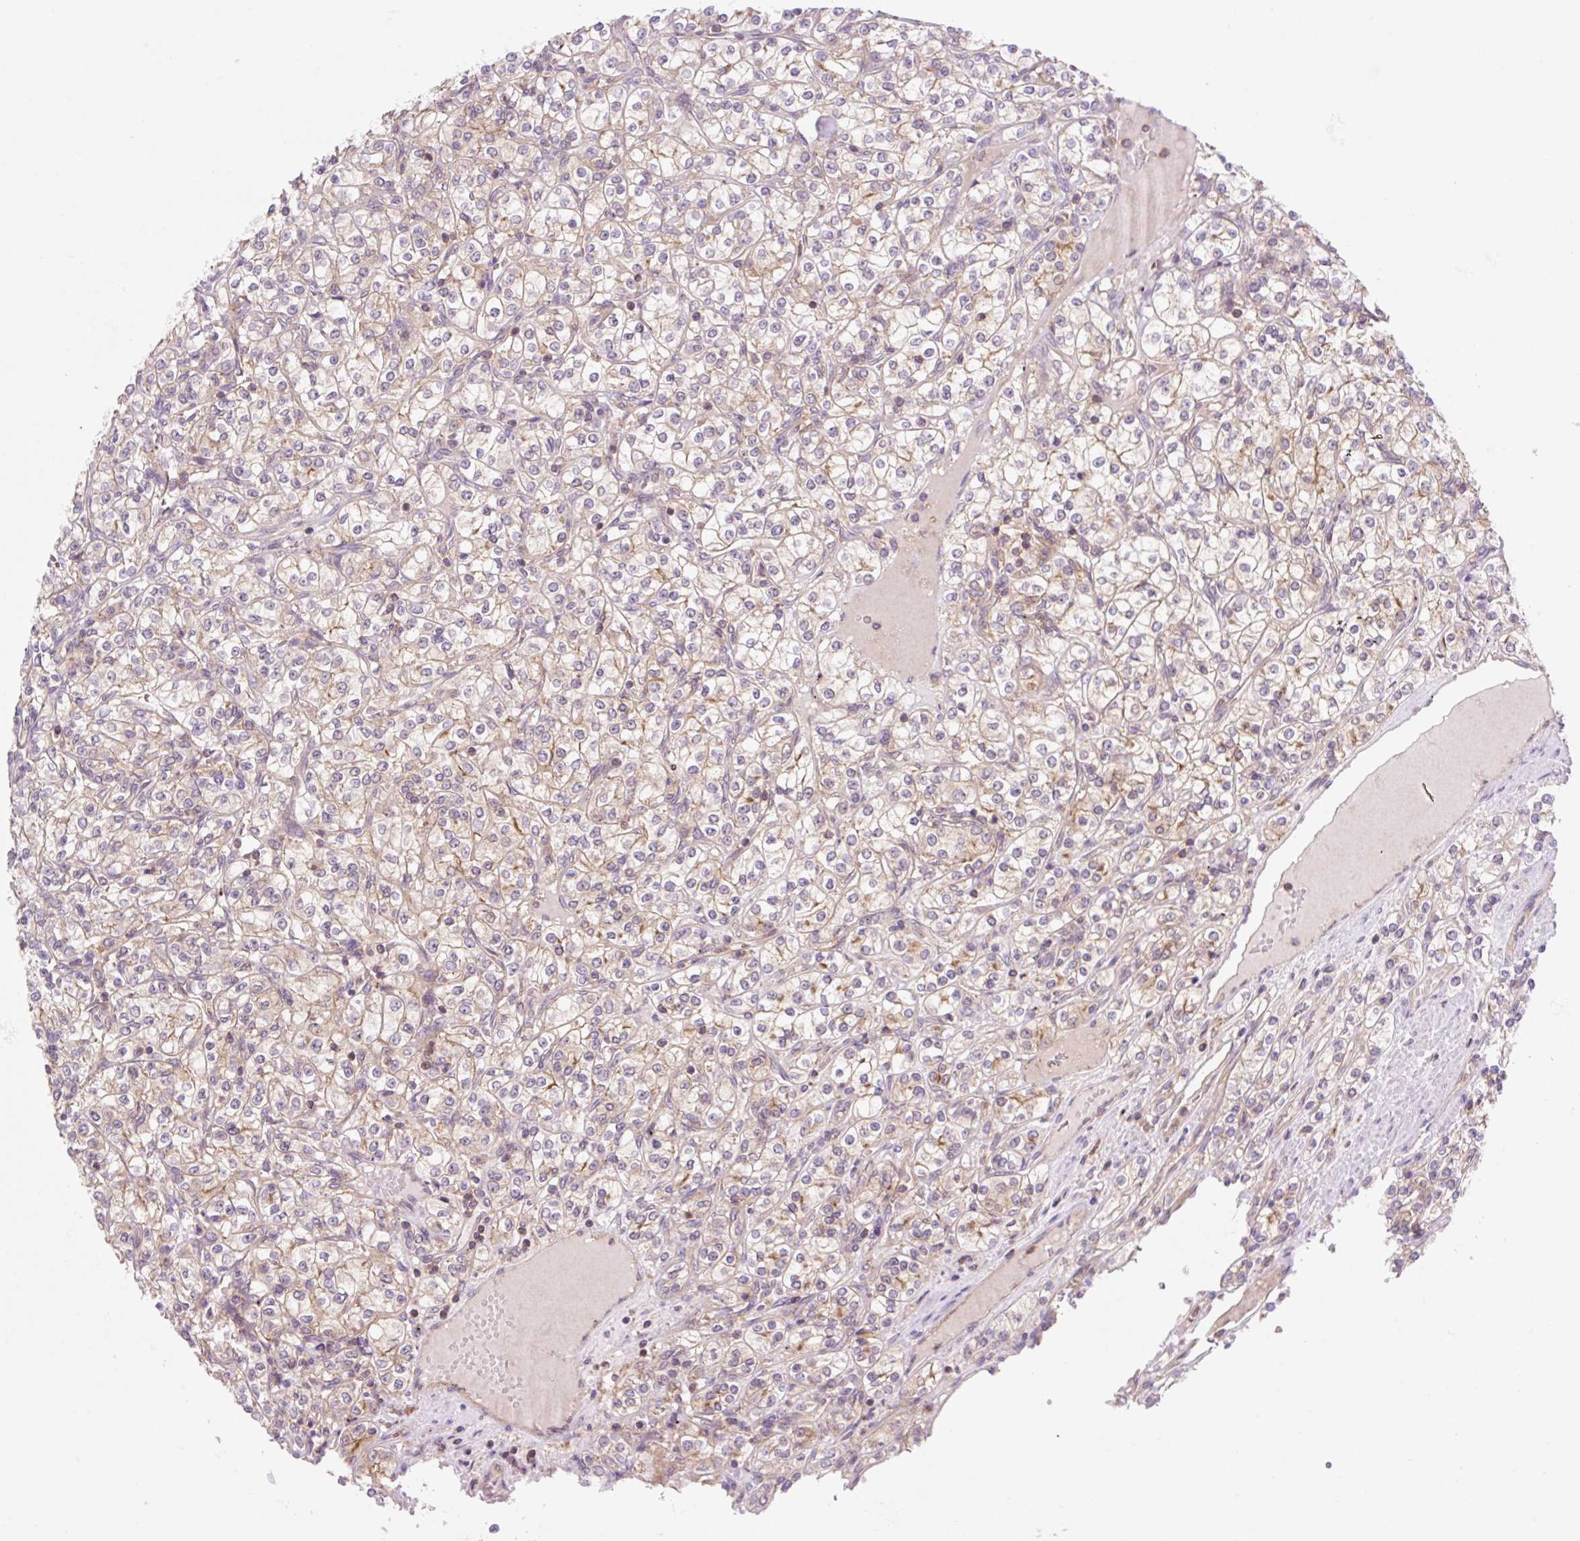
{"staining": {"intensity": "weak", "quantity": ">75%", "location": "cytoplasmic/membranous"}, "tissue": "renal cancer", "cell_type": "Tumor cells", "image_type": "cancer", "snomed": [{"axis": "morphology", "description": "Adenocarcinoma, NOS"}, {"axis": "topography", "description": "Kidney"}], "caption": "Adenocarcinoma (renal) was stained to show a protein in brown. There is low levels of weak cytoplasmic/membranous staining in about >75% of tumor cells. Using DAB (brown) and hematoxylin (blue) stains, captured at high magnification using brightfield microscopy.", "gene": "VPS4A", "patient": {"sex": "male", "age": 77}}